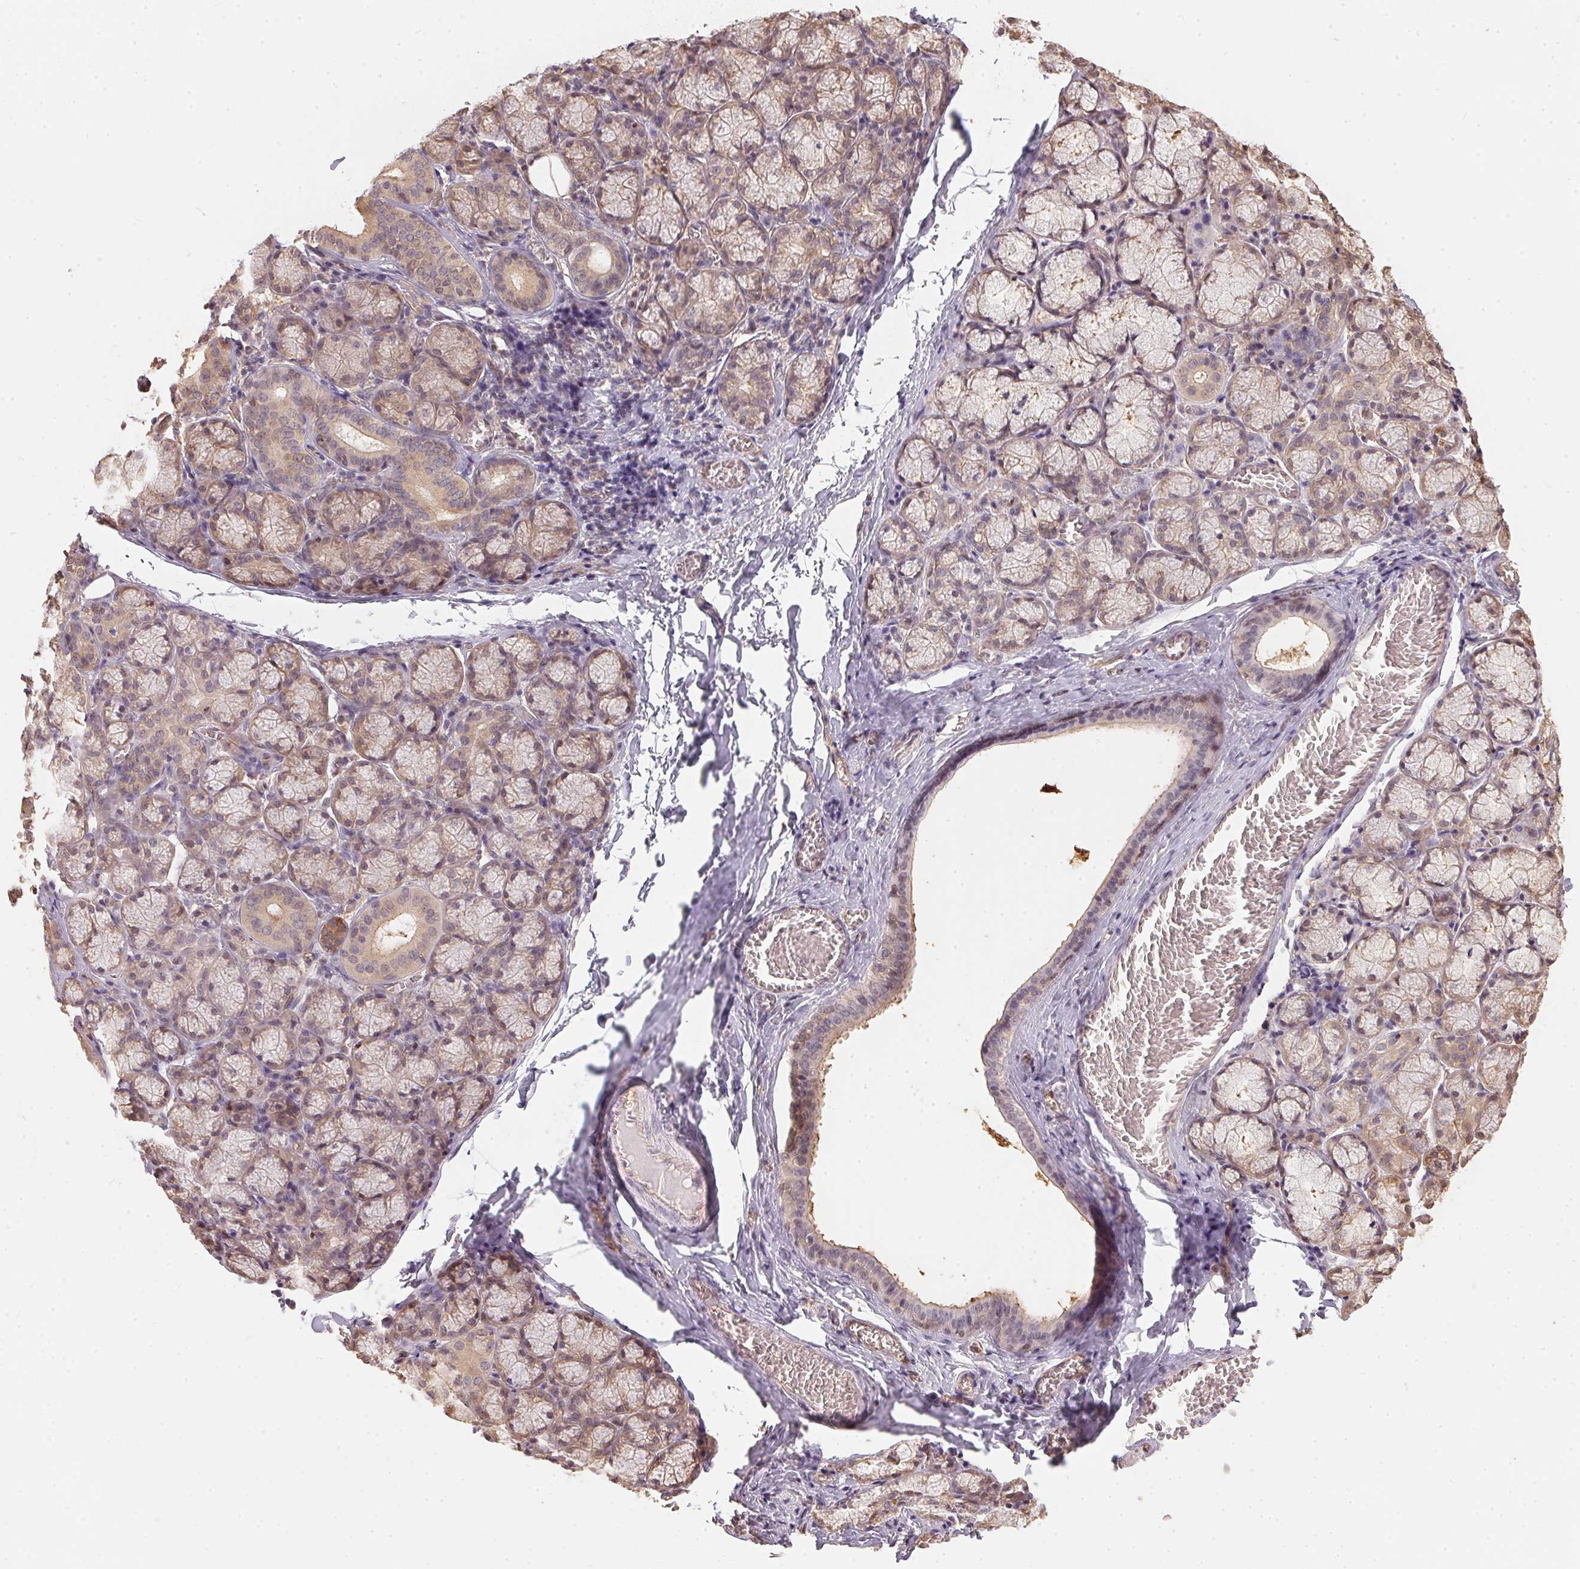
{"staining": {"intensity": "weak", "quantity": "25%-75%", "location": "cytoplasmic/membranous"}, "tissue": "salivary gland", "cell_type": "Glandular cells", "image_type": "normal", "snomed": [{"axis": "morphology", "description": "Normal tissue, NOS"}, {"axis": "topography", "description": "Salivary gland"}], "caption": "Brown immunohistochemical staining in unremarkable human salivary gland displays weak cytoplasmic/membranous expression in about 25%-75% of glandular cells. (IHC, brightfield microscopy, high magnification).", "gene": "BLMH", "patient": {"sex": "female", "age": 24}}